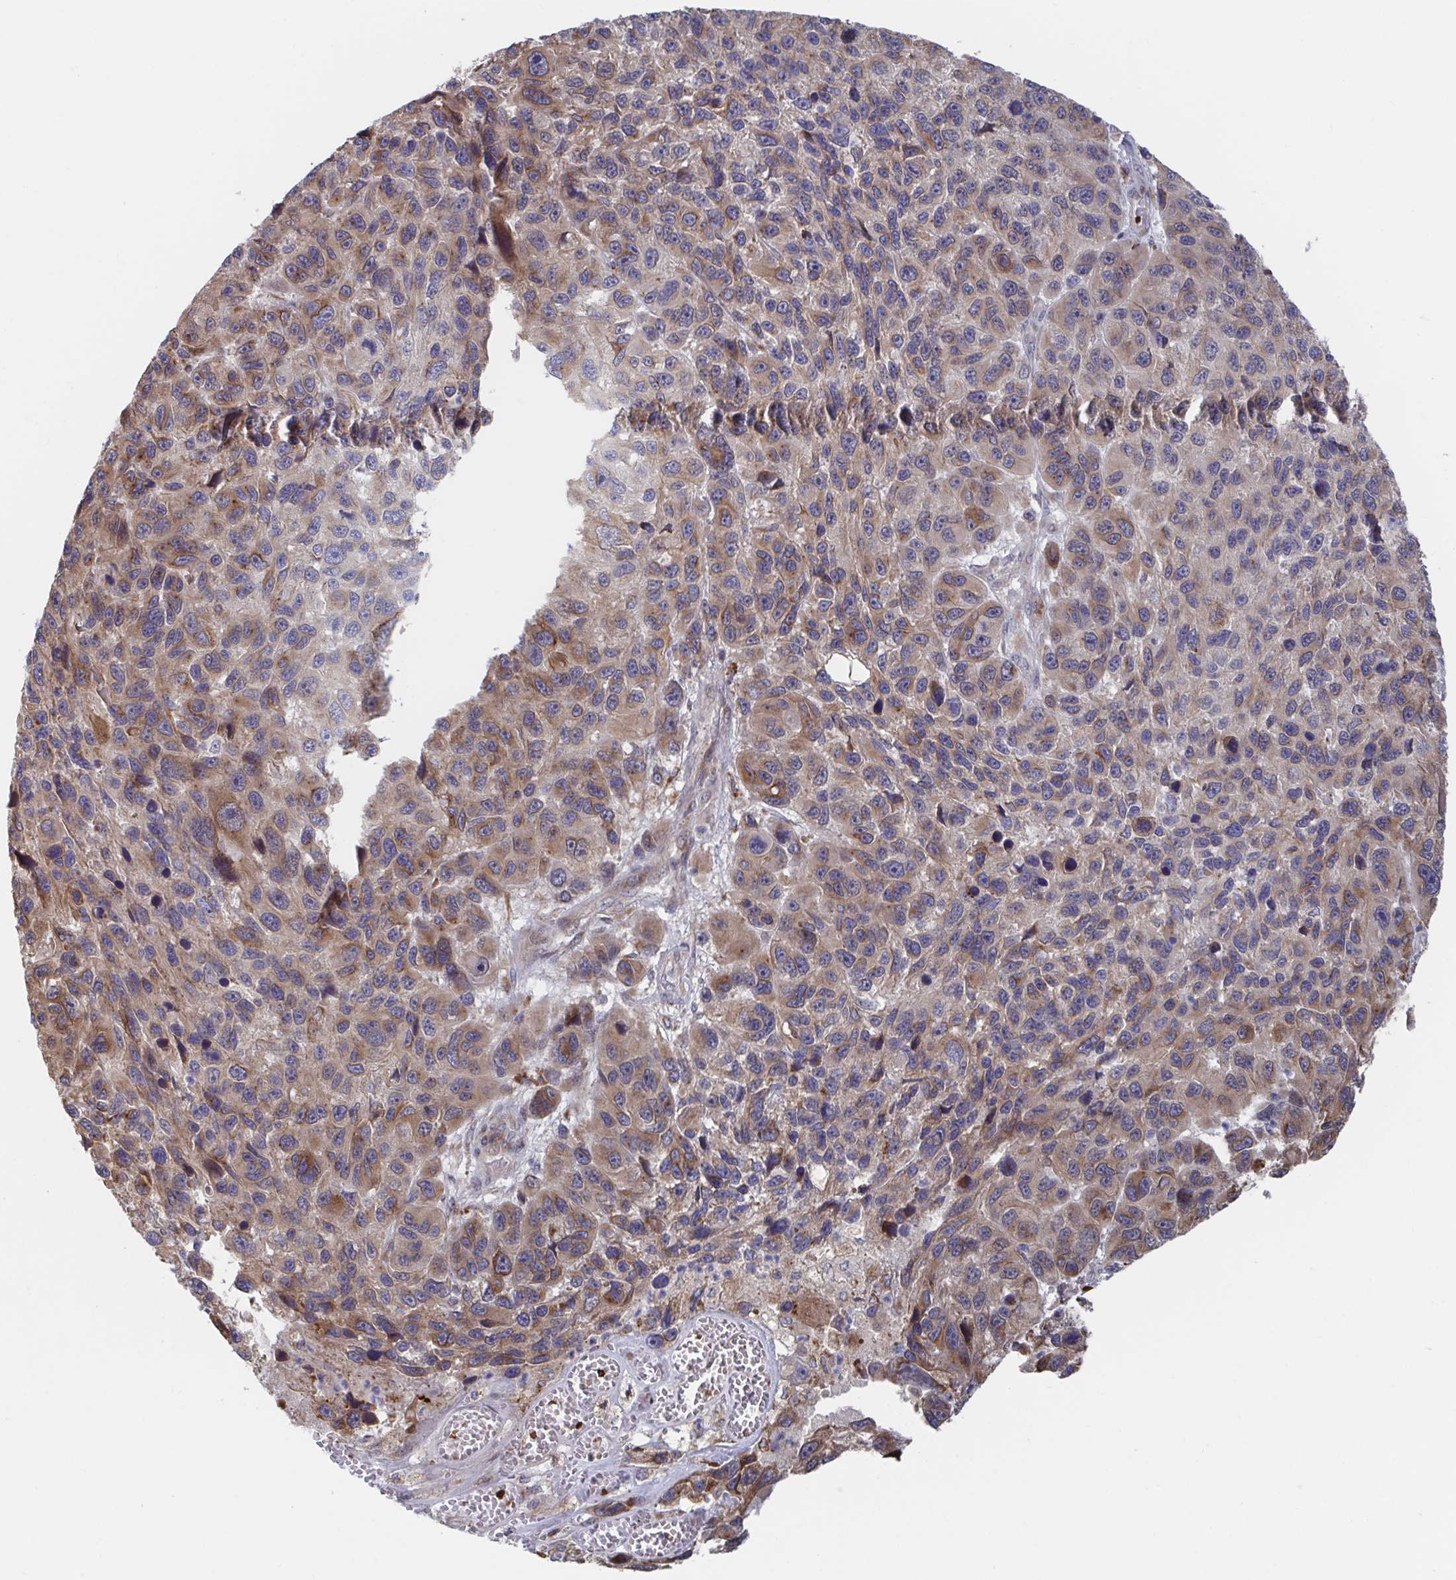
{"staining": {"intensity": "moderate", "quantity": ">75%", "location": "cytoplasmic/membranous"}, "tissue": "melanoma", "cell_type": "Tumor cells", "image_type": "cancer", "snomed": [{"axis": "morphology", "description": "Malignant melanoma, NOS"}, {"axis": "topography", "description": "Skin"}], "caption": "A high-resolution photomicrograph shows IHC staining of melanoma, which reveals moderate cytoplasmic/membranous positivity in about >75% of tumor cells. The staining was performed using DAB to visualize the protein expression in brown, while the nuclei were stained in blue with hematoxylin (Magnification: 20x).", "gene": "FJX1", "patient": {"sex": "male", "age": 53}}